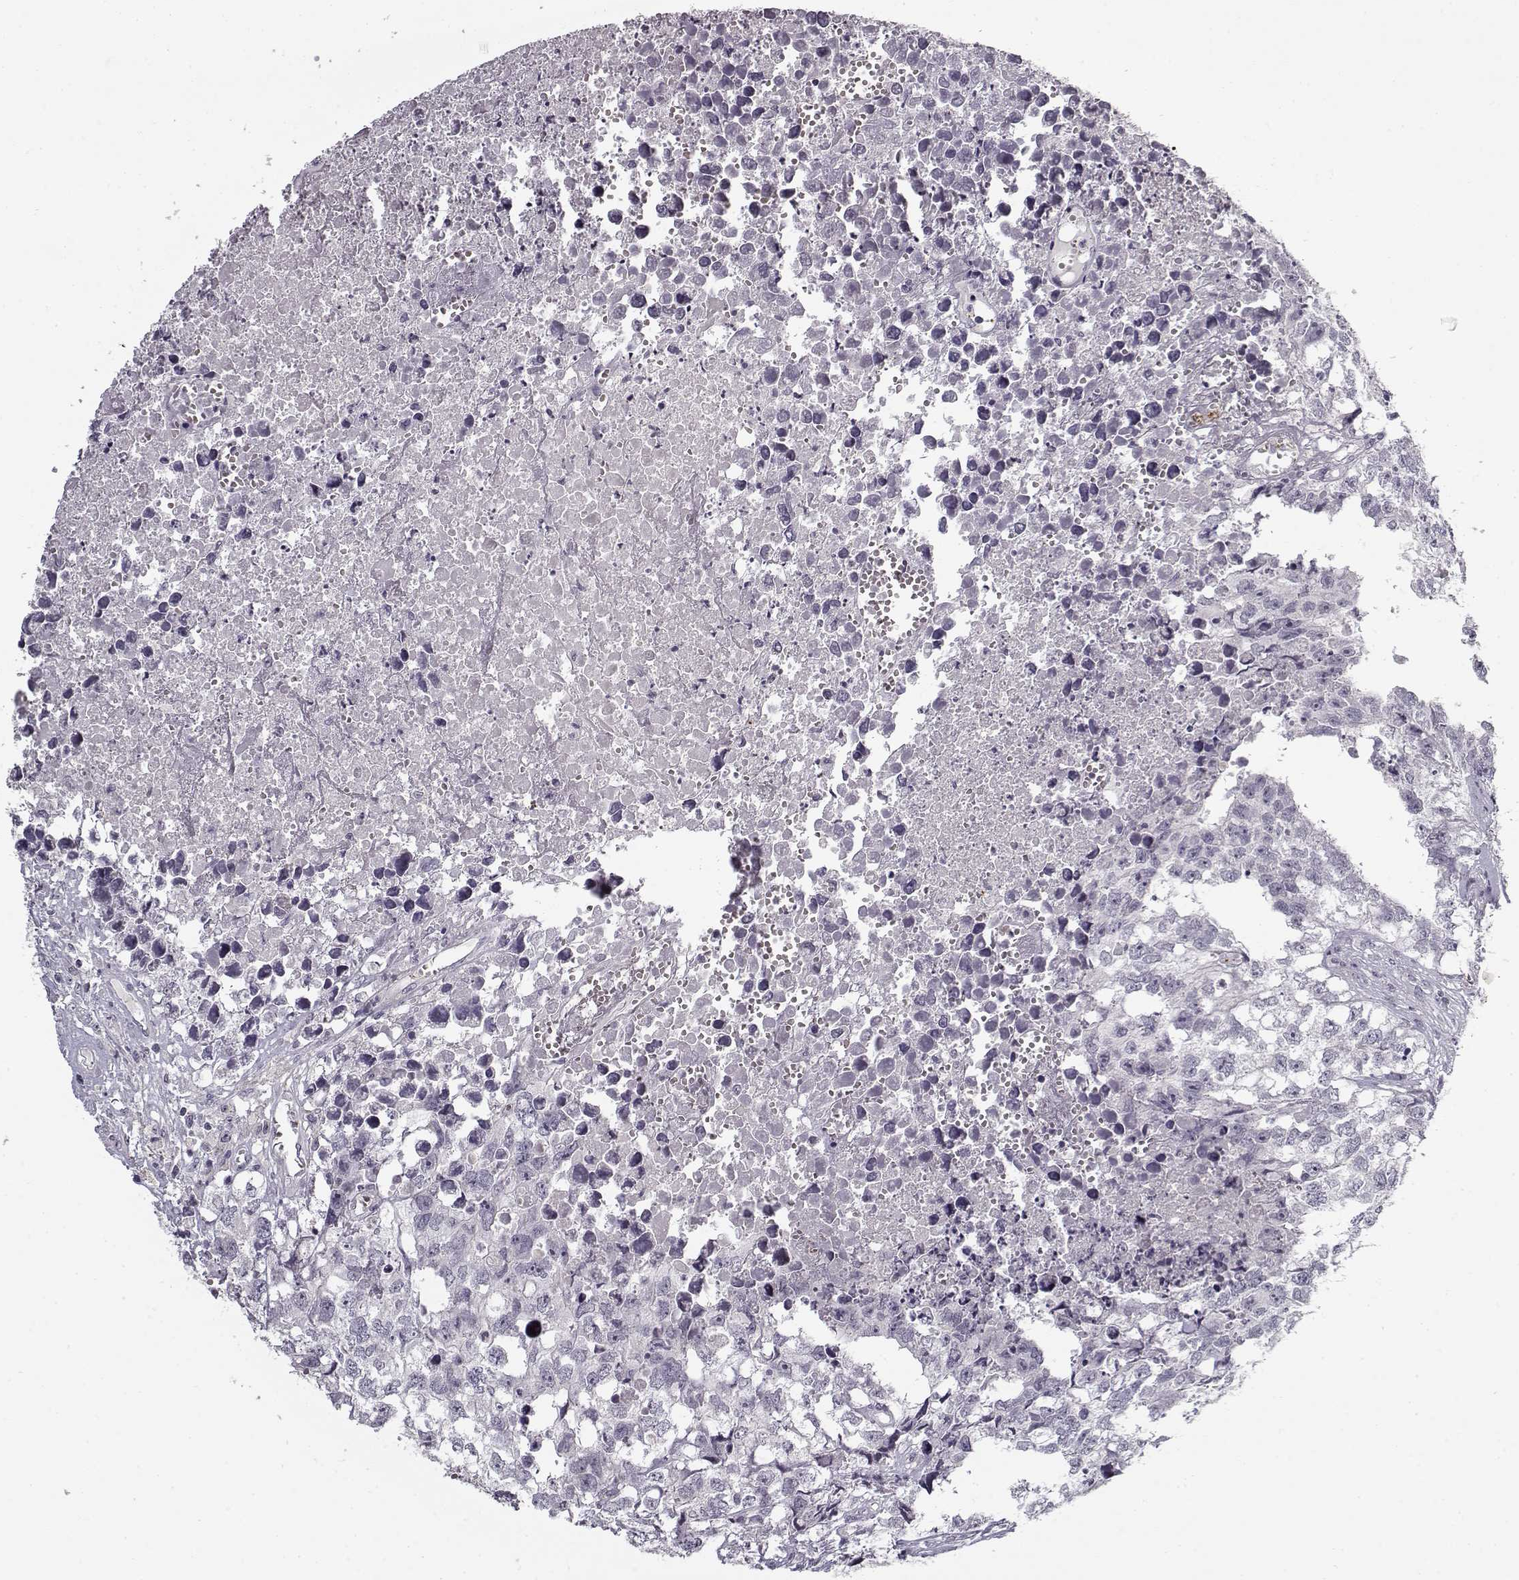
{"staining": {"intensity": "negative", "quantity": "none", "location": "none"}, "tissue": "testis cancer", "cell_type": "Tumor cells", "image_type": "cancer", "snomed": [{"axis": "morphology", "description": "Carcinoma, Embryonal, NOS"}, {"axis": "morphology", "description": "Teratoma, malignant, NOS"}, {"axis": "topography", "description": "Testis"}], "caption": "Tumor cells show no significant protein positivity in testis cancer.", "gene": "SNCA", "patient": {"sex": "male", "age": 44}}